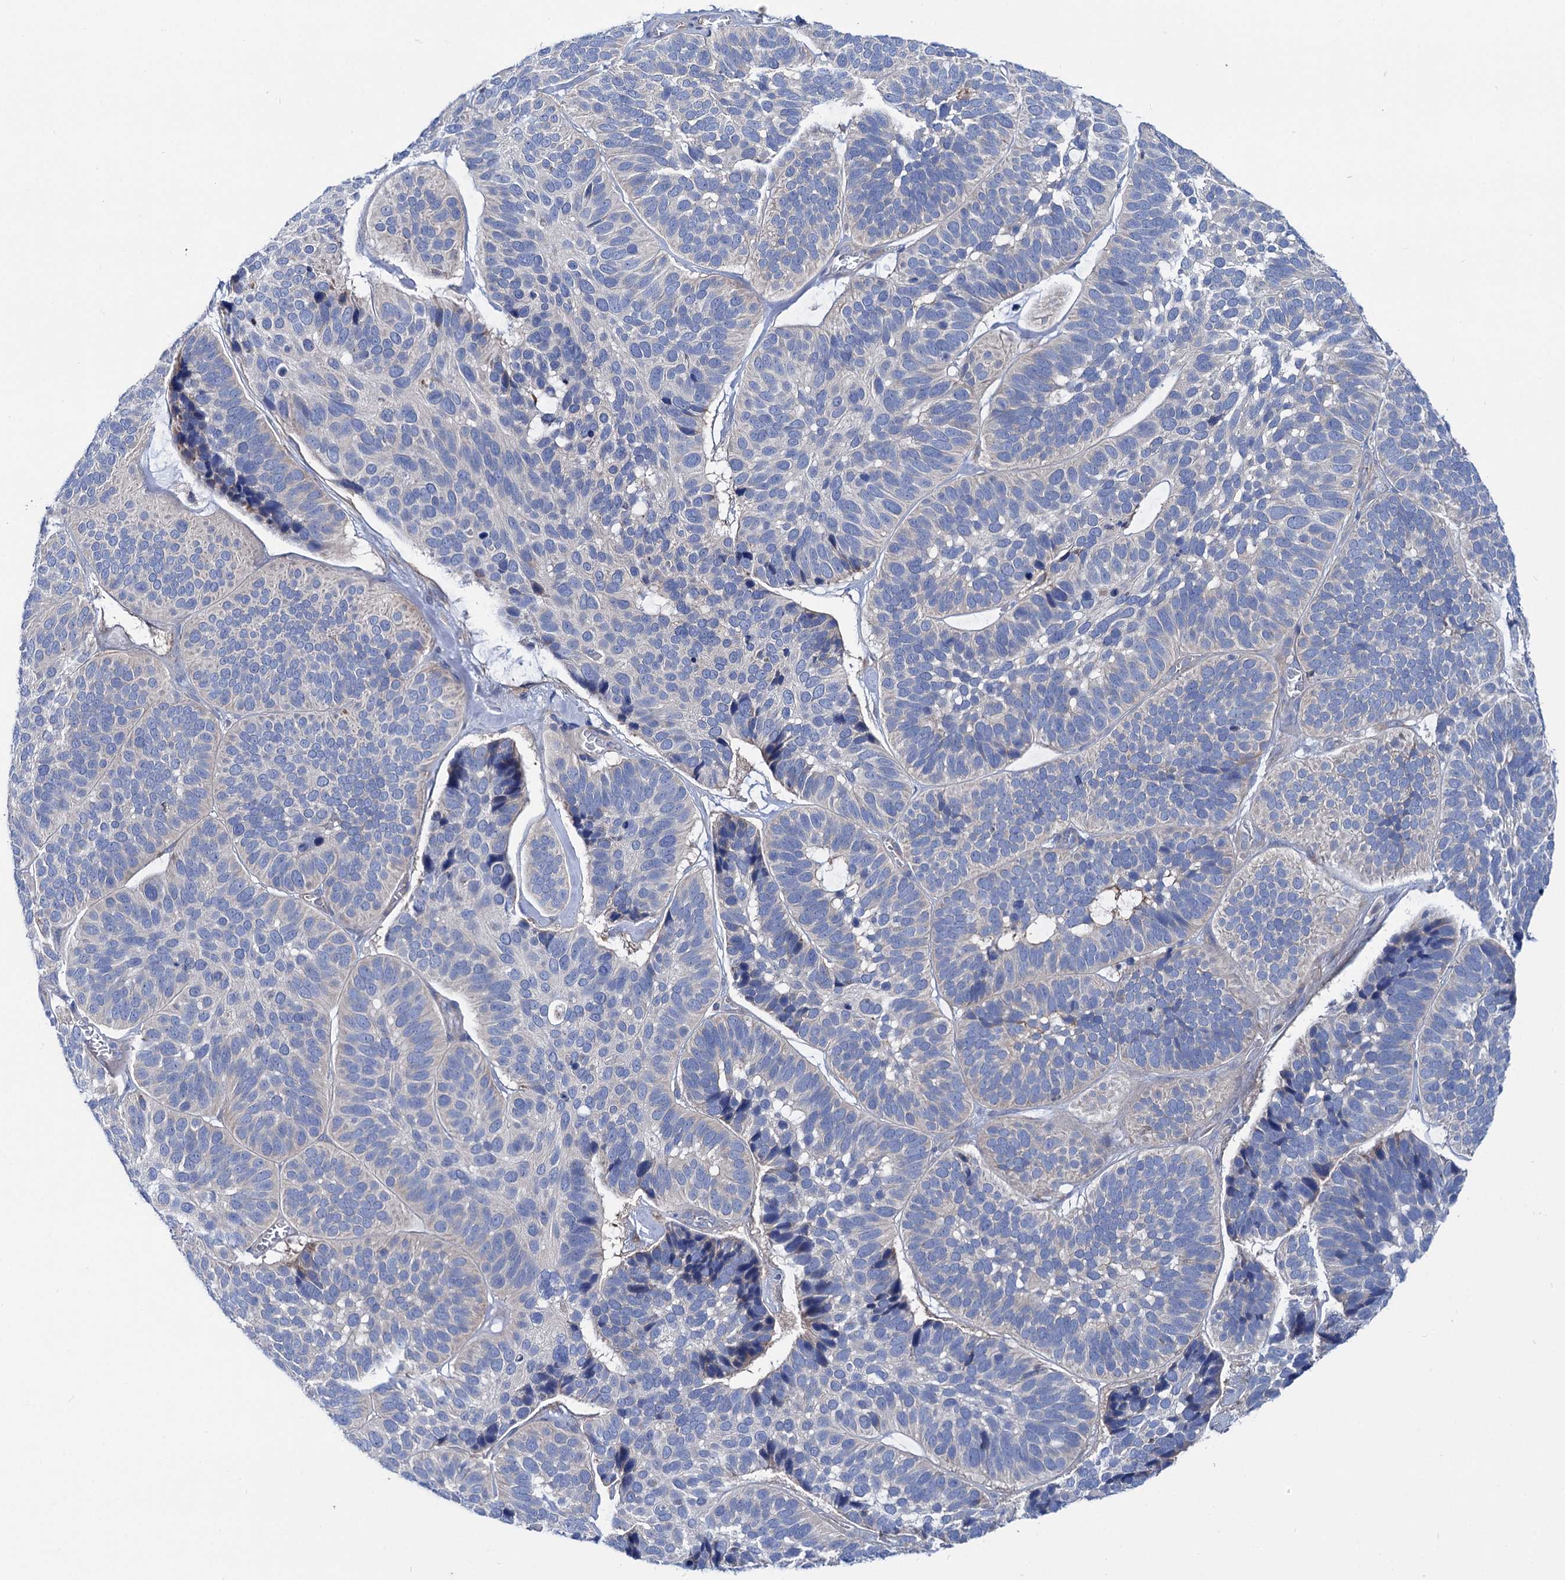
{"staining": {"intensity": "negative", "quantity": "none", "location": "none"}, "tissue": "skin cancer", "cell_type": "Tumor cells", "image_type": "cancer", "snomed": [{"axis": "morphology", "description": "Basal cell carcinoma"}, {"axis": "topography", "description": "Skin"}], "caption": "Tumor cells show no significant protein positivity in basal cell carcinoma (skin).", "gene": "TRIM55", "patient": {"sex": "male", "age": 62}}